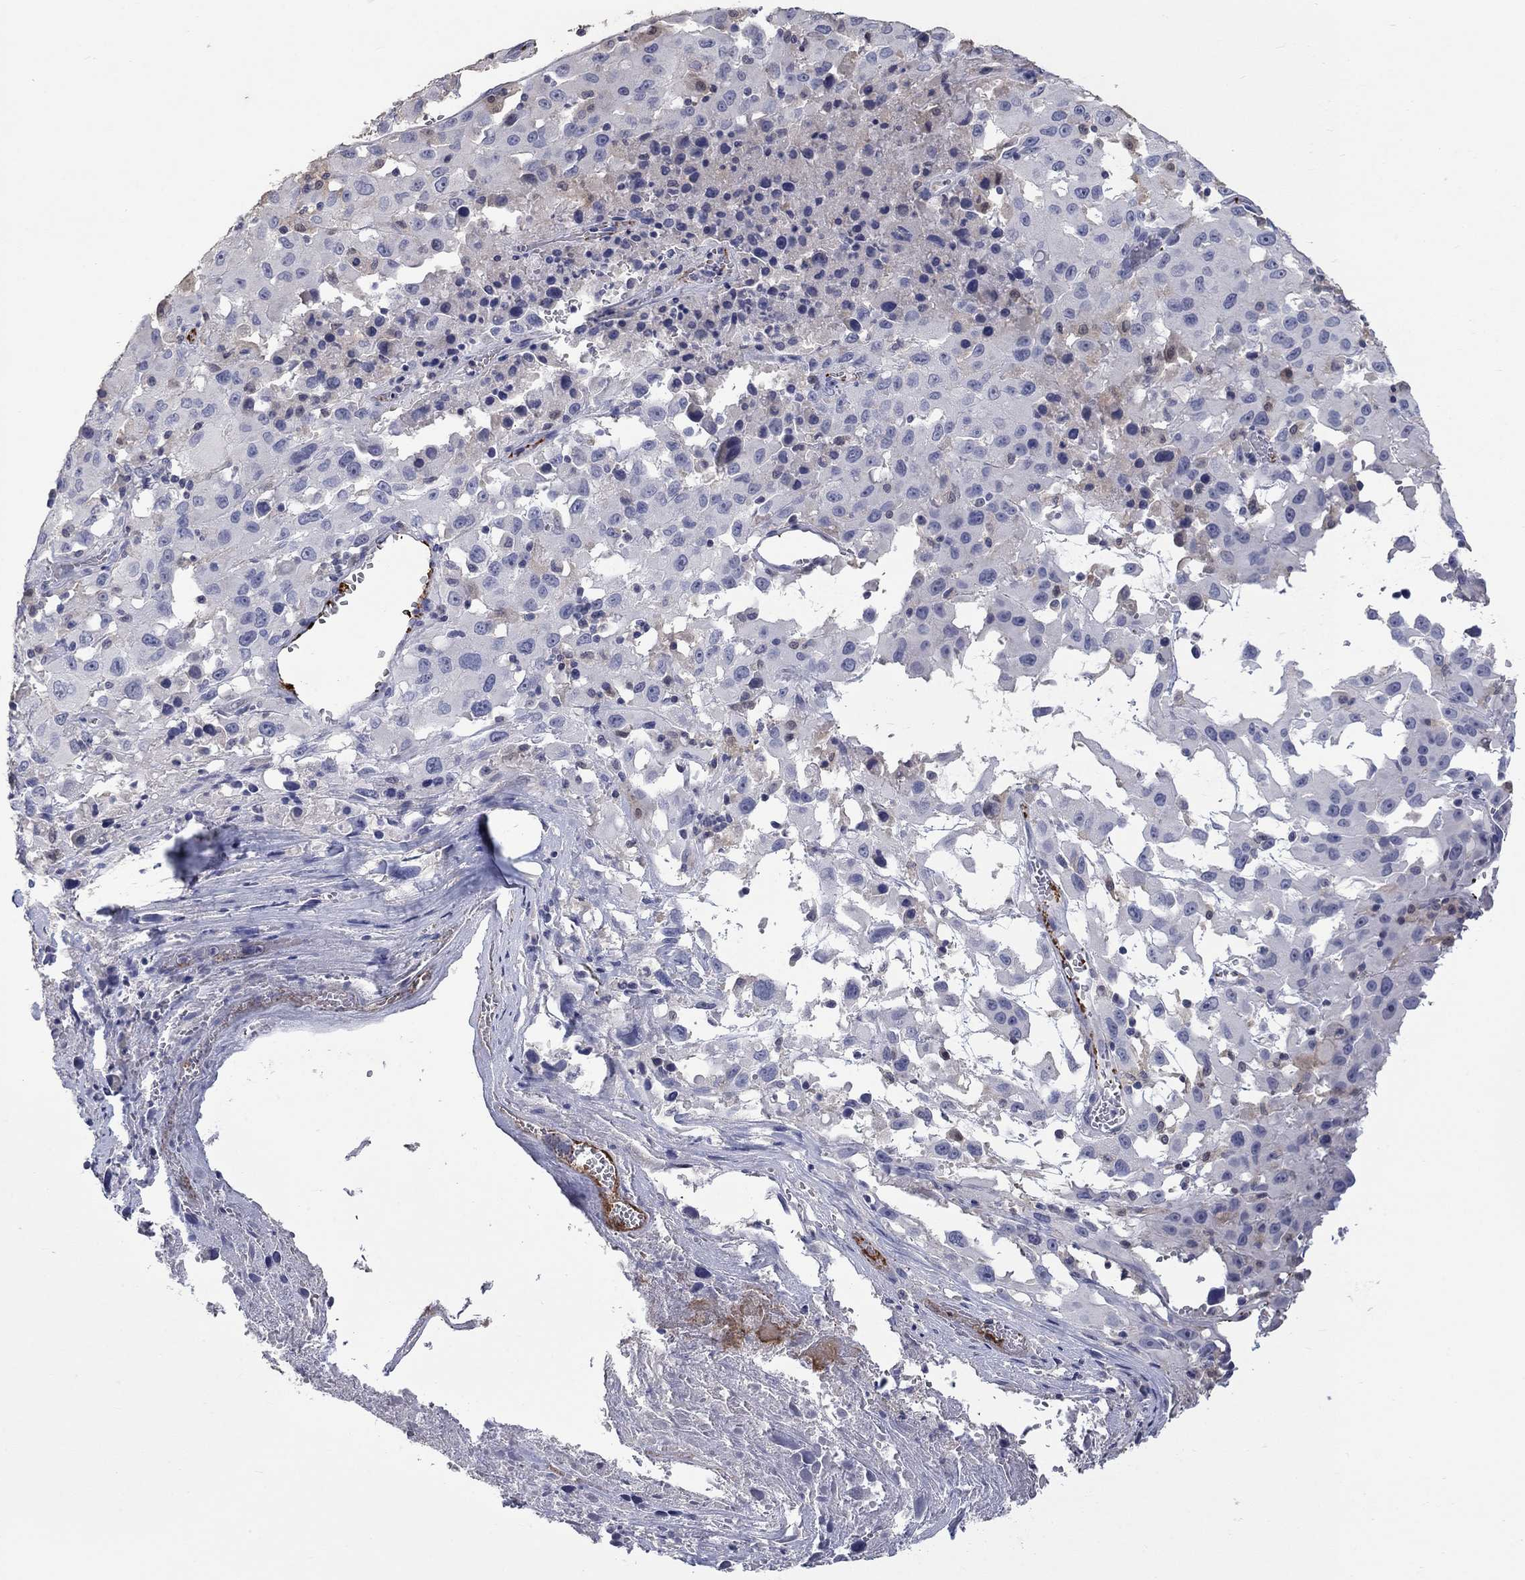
{"staining": {"intensity": "weak", "quantity": "<25%", "location": "cytoplasmic/membranous"}, "tissue": "melanoma", "cell_type": "Tumor cells", "image_type": "cancer", "snomed": [{"axis": "morphology", "description": "Malignant melanoma, Metastatic site"}, {"axis": "topography", "description": "Lymph node"}], "caption": "Tumor cells show no significant protein staining in melanoma.", "gene": "PLEK", "patient": {"sex": "male", "age": 50}}